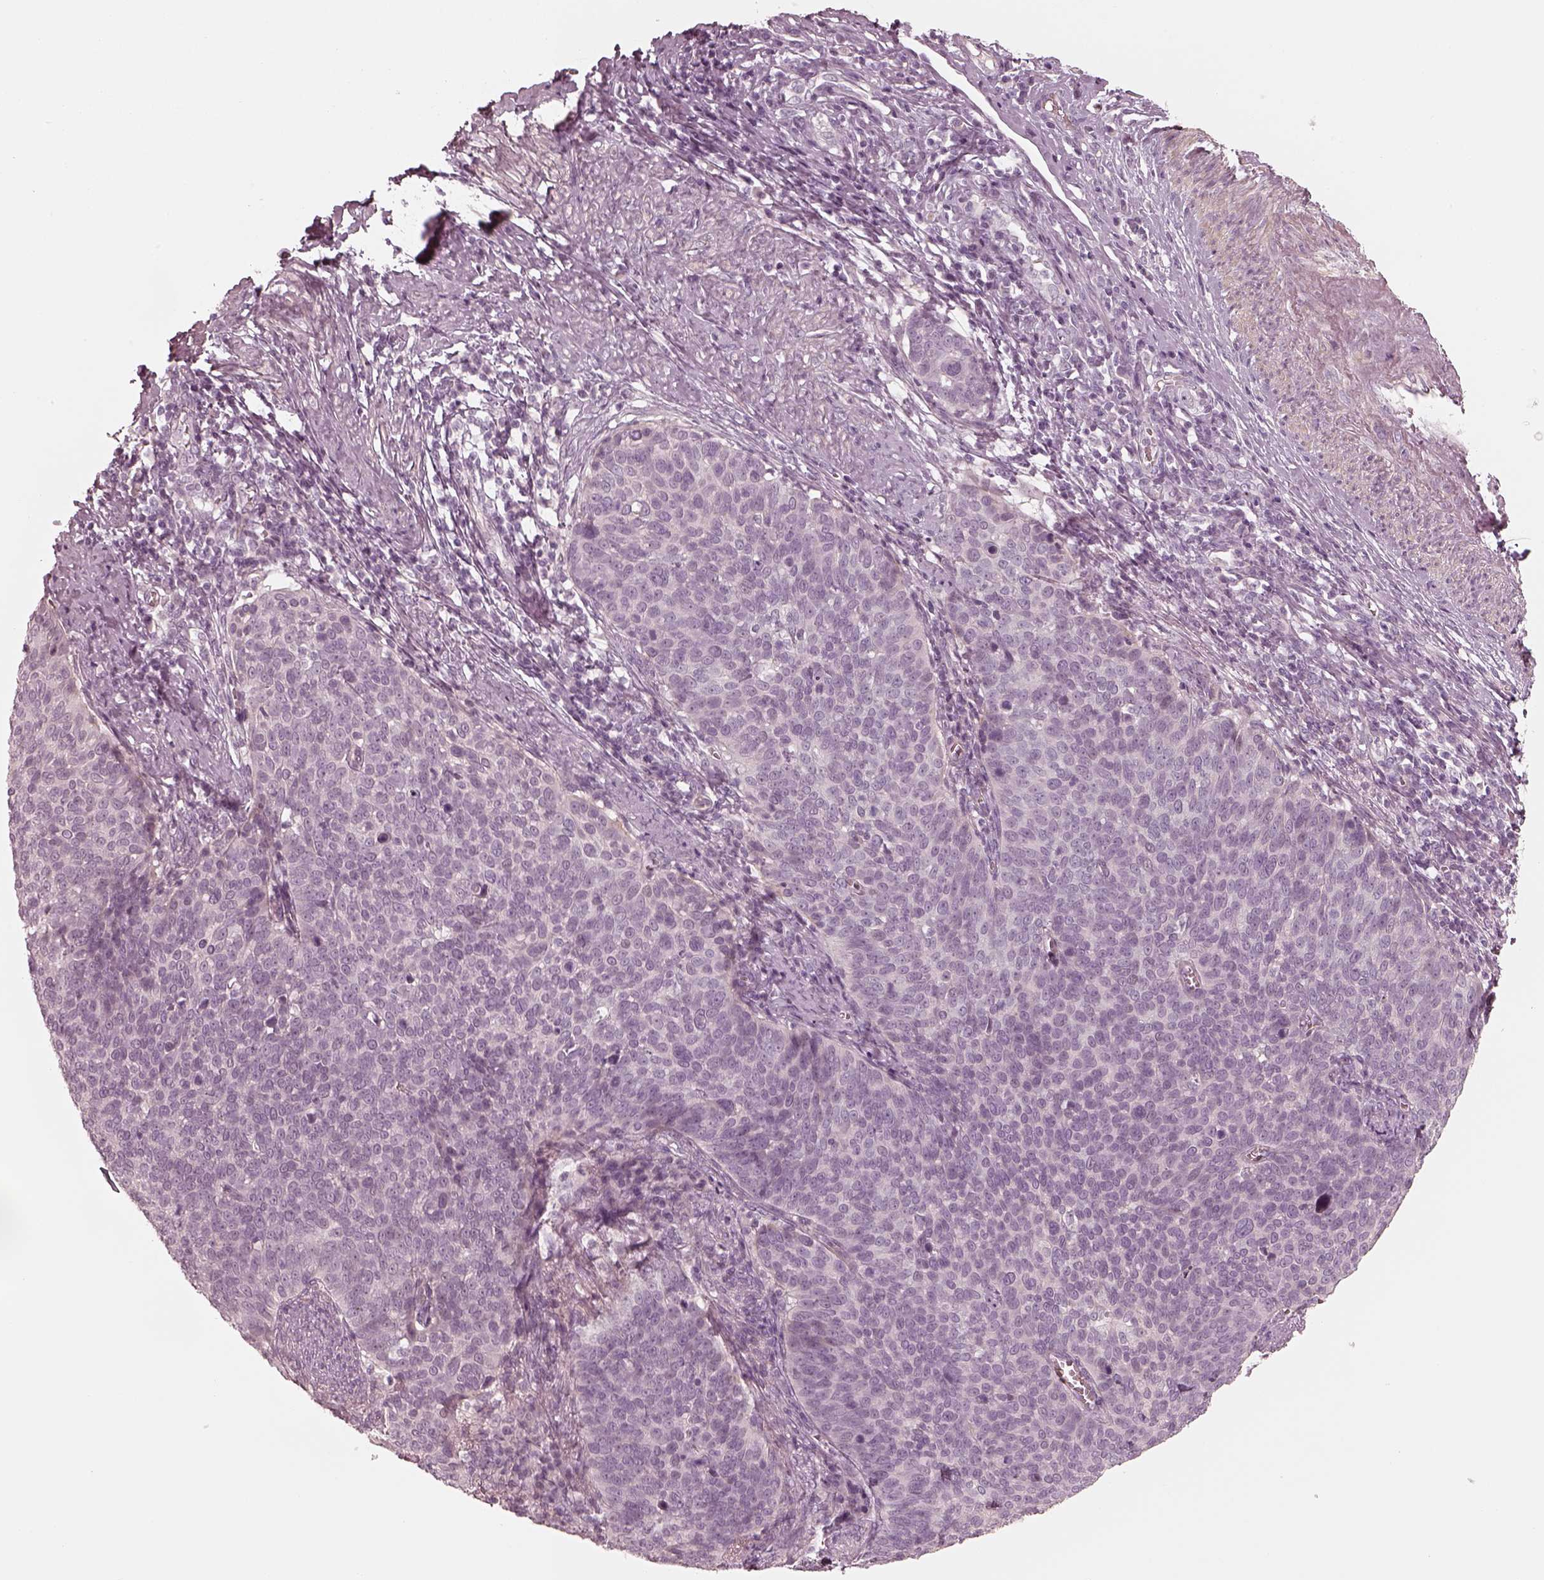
{"staining": {"intensity": "negative", "quantity": "none", "location": "none"}, "tissue": "cervical cancer", "cell_type": "Tumor cells", "image_type": "cancer", "snomed": [{"axis": "morphology", "description": "Normal tissue, NOS"}, {"axis": "morphology", "description": "Squamous cell carcinoma, NOS"}, {"axis": "topography", "description": "Cervix"}], "caption": "The image exhibits no staining of tumor cells in cervical squamous cell carcinoma.", "gene": "SPATA24", "patient": {"sex": "female", "age": 39}}